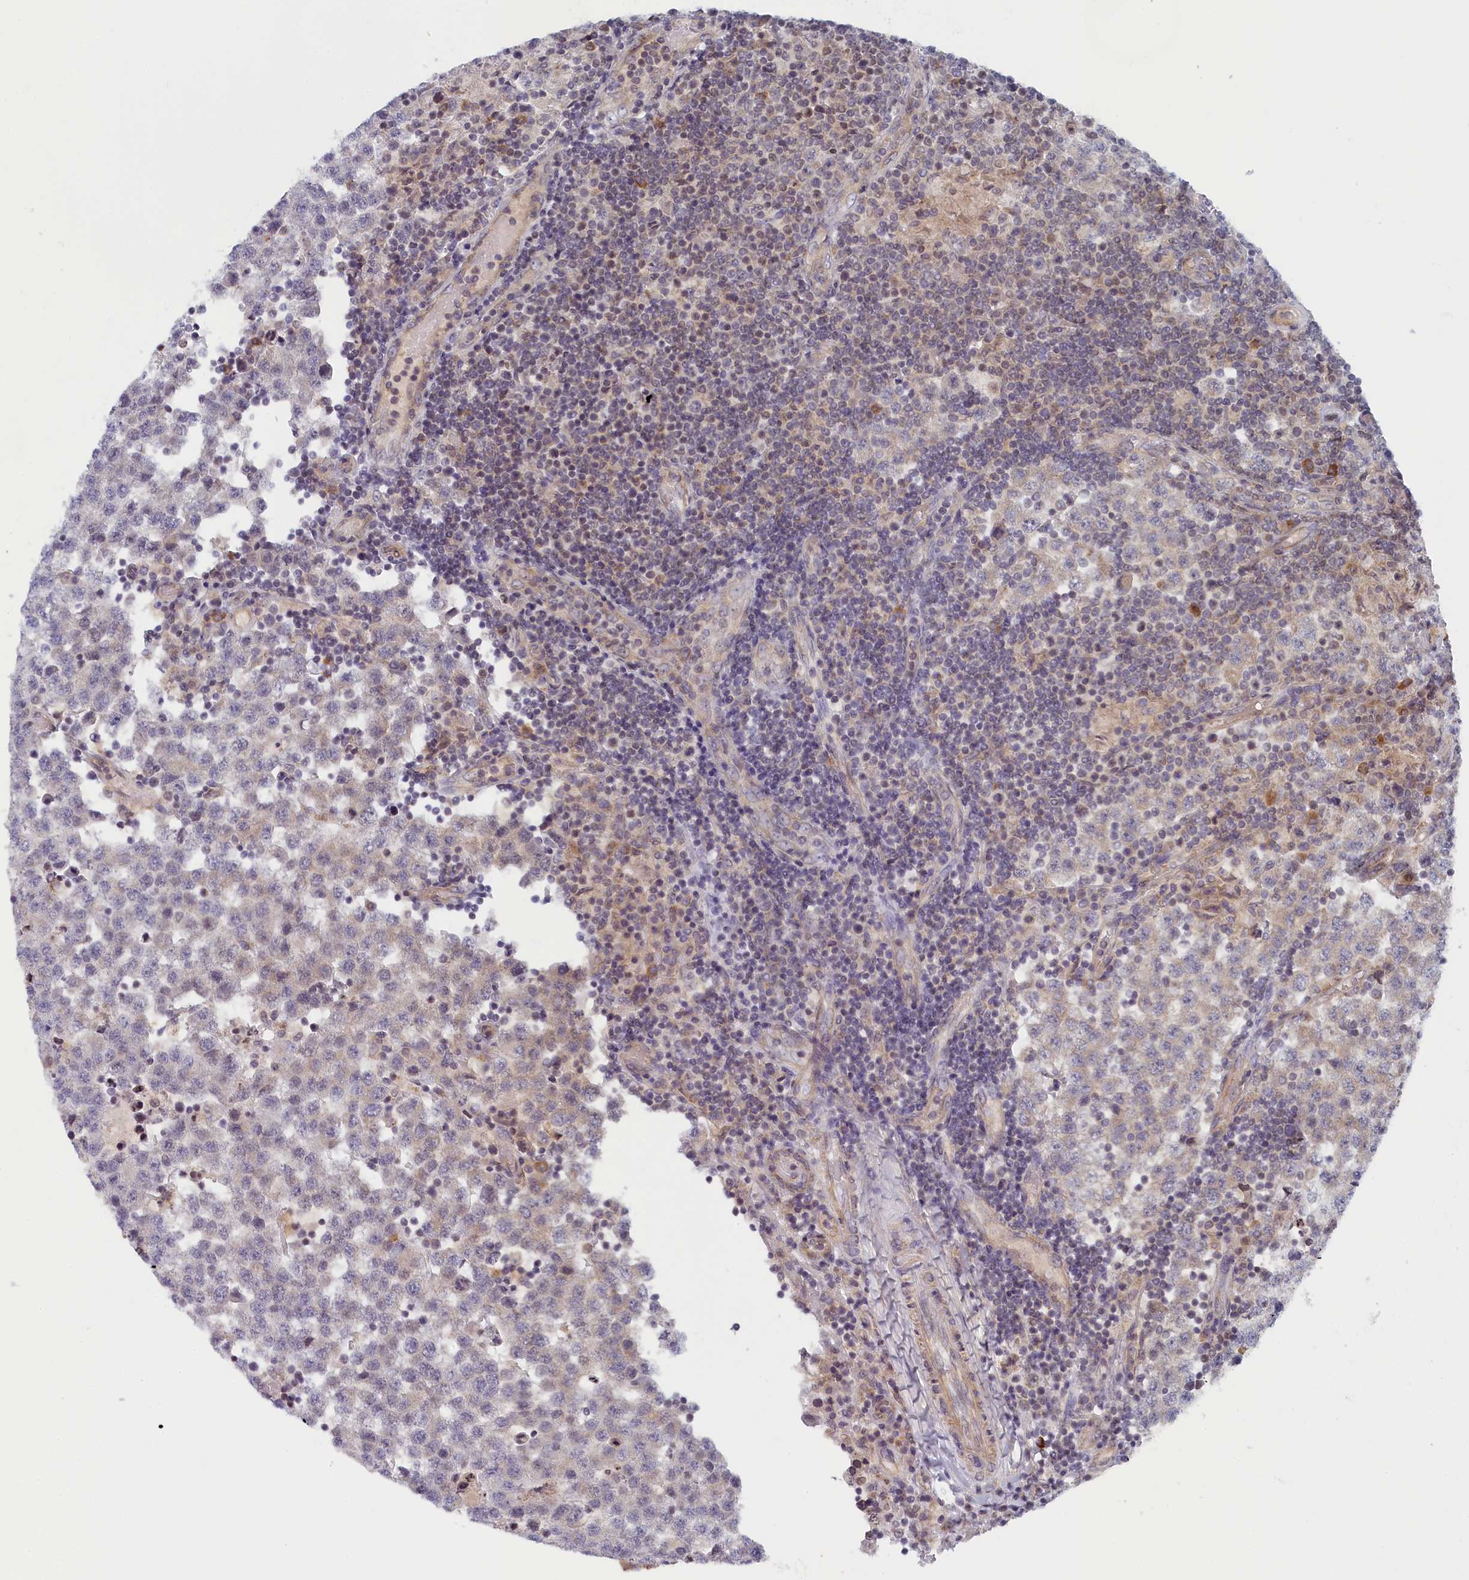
{"staining": {"intensity": "weak", "quantity": "<25%", "location": "cytoplasmic/membranous"}, "tissue": "testis cancer", "cell_type": "Tumor cells", "image_type": "cancer", "snomed": [{"axis": "morphology", "description": "Seminoma, NOS"}, {"axis": "topography", "description": "Testis"}], "caption": "Immunohistochemical staining of human testis cancer shows no significant staining in tumor cells.", "gene": "INTS4", "patient": {"sex": "male", "age": 34}}